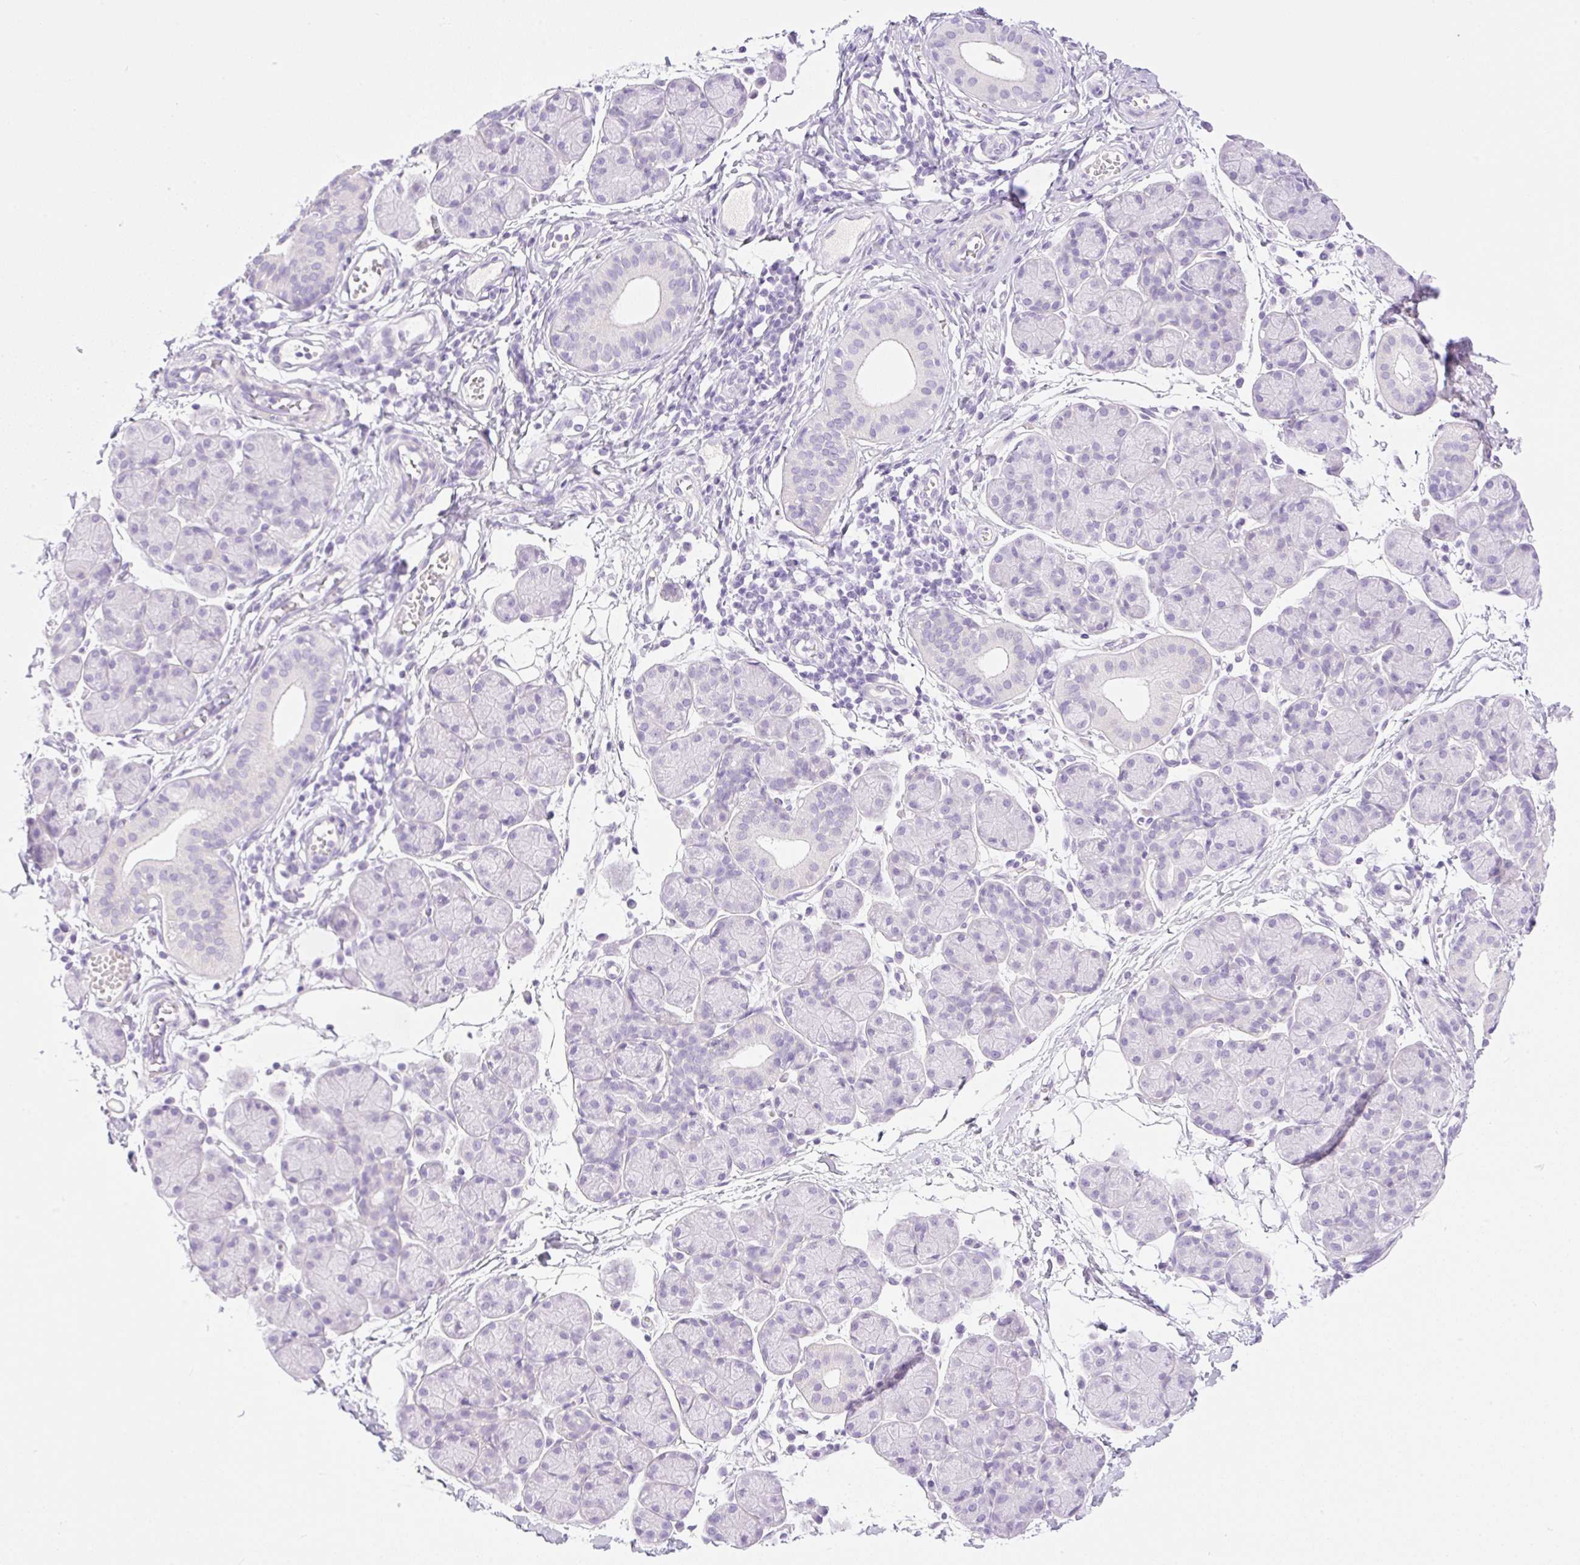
{"staining": {"intensity": "negative", "quantity": "none", "location": "none"}, "tissue": "salivary gland", "cell_type": "Glandular cells", "image_type": "normal", "snomed": [{"axis": "morphology", "description": "Normal tissue, NOS"}, {"axis": "morphology", "description": "Inflammation, NOS"}, {"axis": "topography", "description": "Lymph node"}, {"axis": "topography", "description": "Salivary gland"}], "caption": "Benign salivary gland was stained to show a protein in brown. There is no significant positivity in glandular cells. The staining was performed using DAB to visualize the protein expression in brown, while the nuclei were stained in blue with hematoxylin (Magnification: 20x).", "gene": "PALM3", "patient": {"sex": "male", "age": 3}}